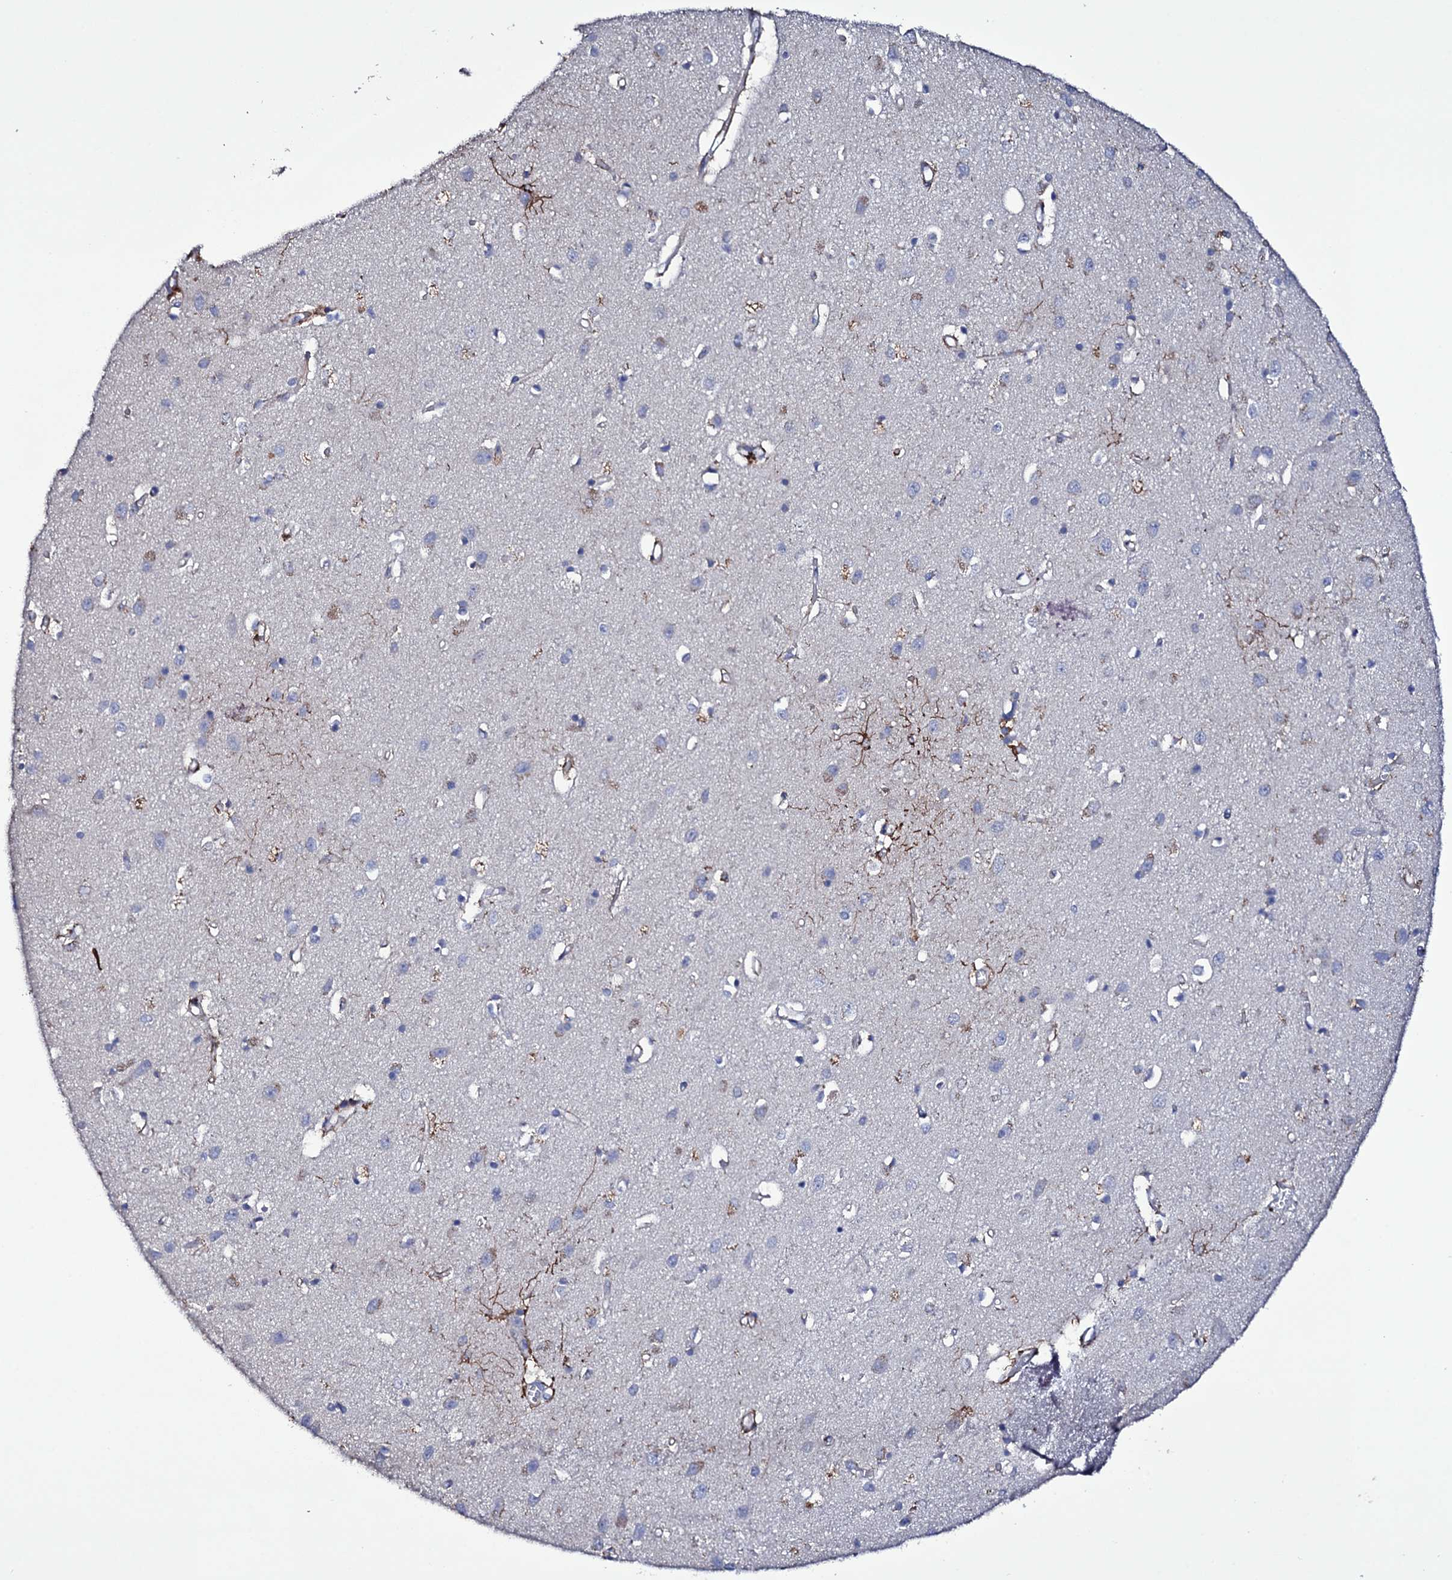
{"staining": {"intensity": "moderate", "quantity": "25%-75%", "location": "cytoplasmic/membranous"}, "tissue": "cerebral cortex", "cell_type": "Endothelial cells", "image_type": "normal", "snomed": [{"axis": "morphology", "description": "Normal tissue, NOS"}, {"axis": "topography", "description": "Cerebral cortex"}], "caption": "Immunohistochemistry (IHC) photomicrograph of benign human cerebral cortex stained for a protein (brown), which demonstrates medium levels of moderate cytoplasmic/membranous expression in about 25%-75% of endothelial cells.", "gene": "BCL2L14", "patient": {"sex": "female", "age": 64}}